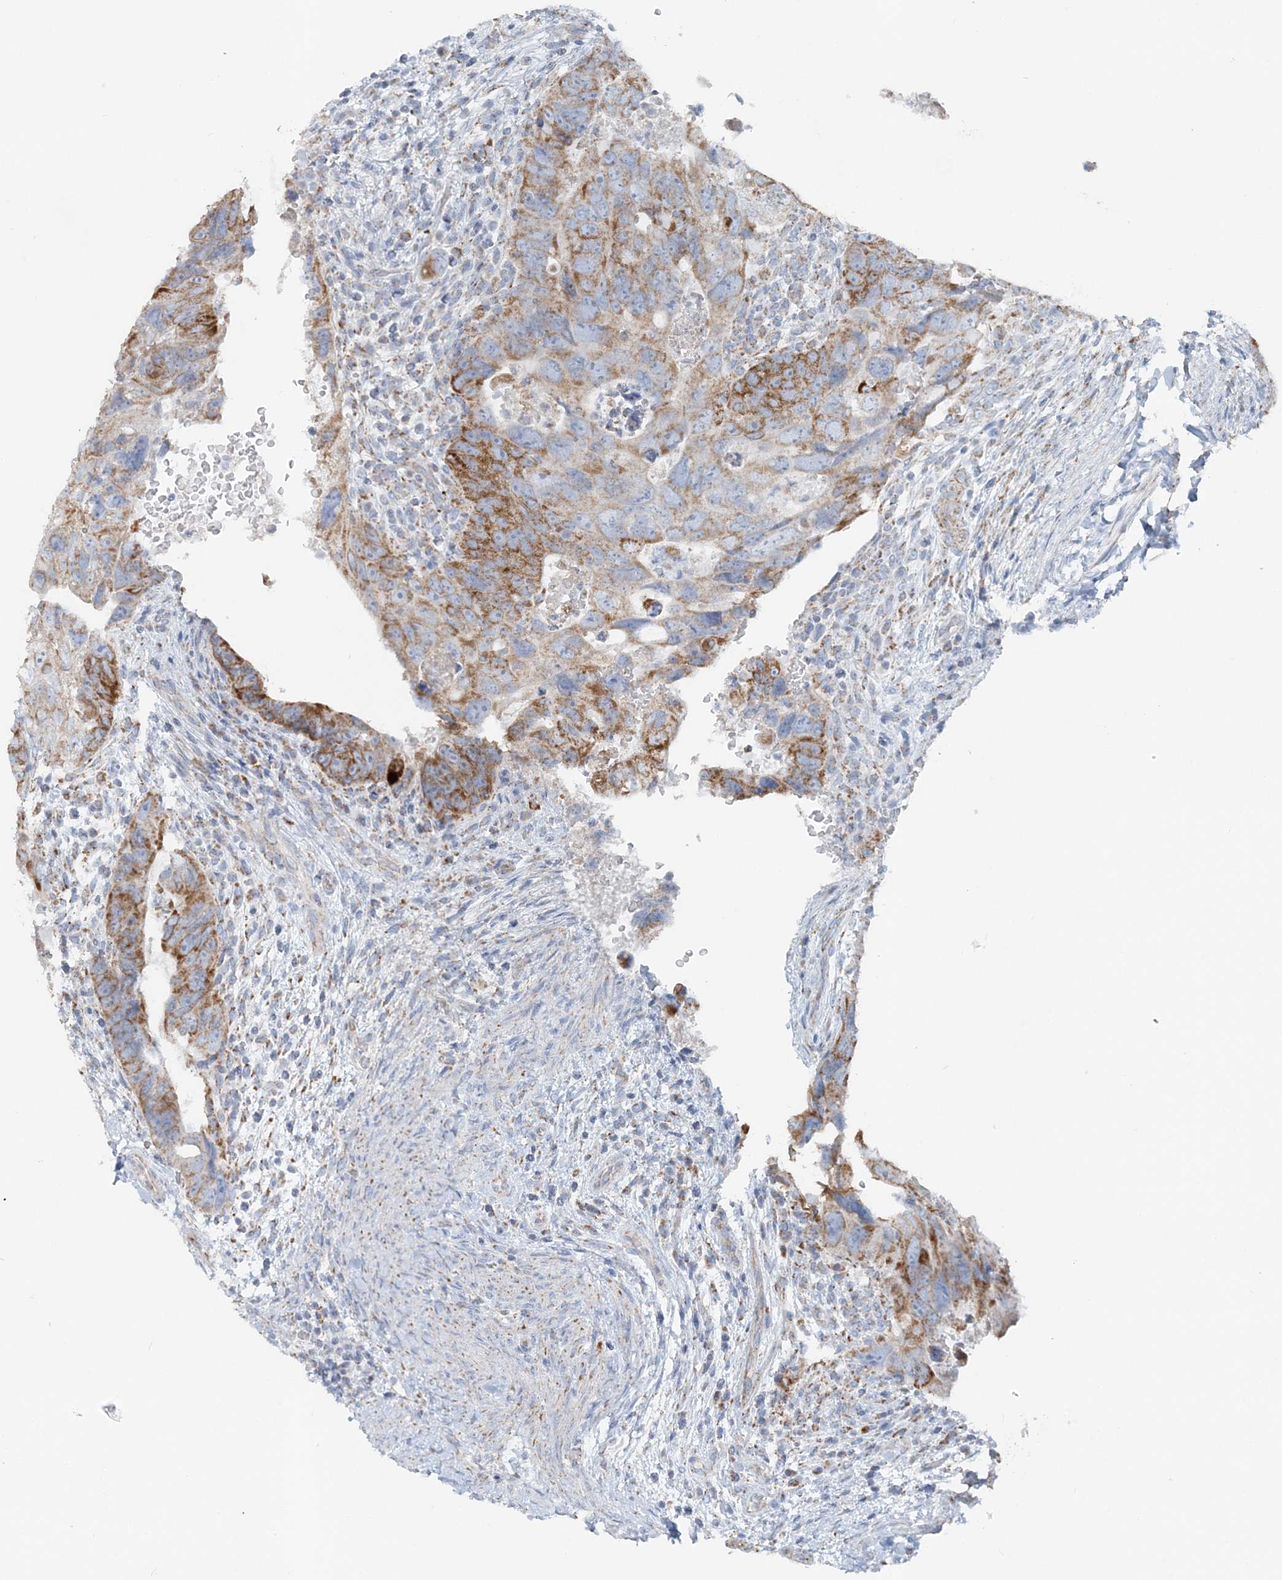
{"staining": {"intensity": "moderate", "quantity": ">75%", "location": "cytoplasmic/membranous"}, "tissue": "colorectal cancer", "cell_type": "Tumor cells", "image_type": "cancer", "snomed": [{"axis": "morphology", "description": "Adenocarcinoma, NOS"}, {"axis": "topography", "description": "Rectum"}], "caption": "DAB immunohistochemical staining of human colorectal cancer shows moderate cytoplasmic/membranous protein positivity in approximately >75% of tumor cells.", "gene": "PCCB", "patient": {"sex": "male", "age": 59}}